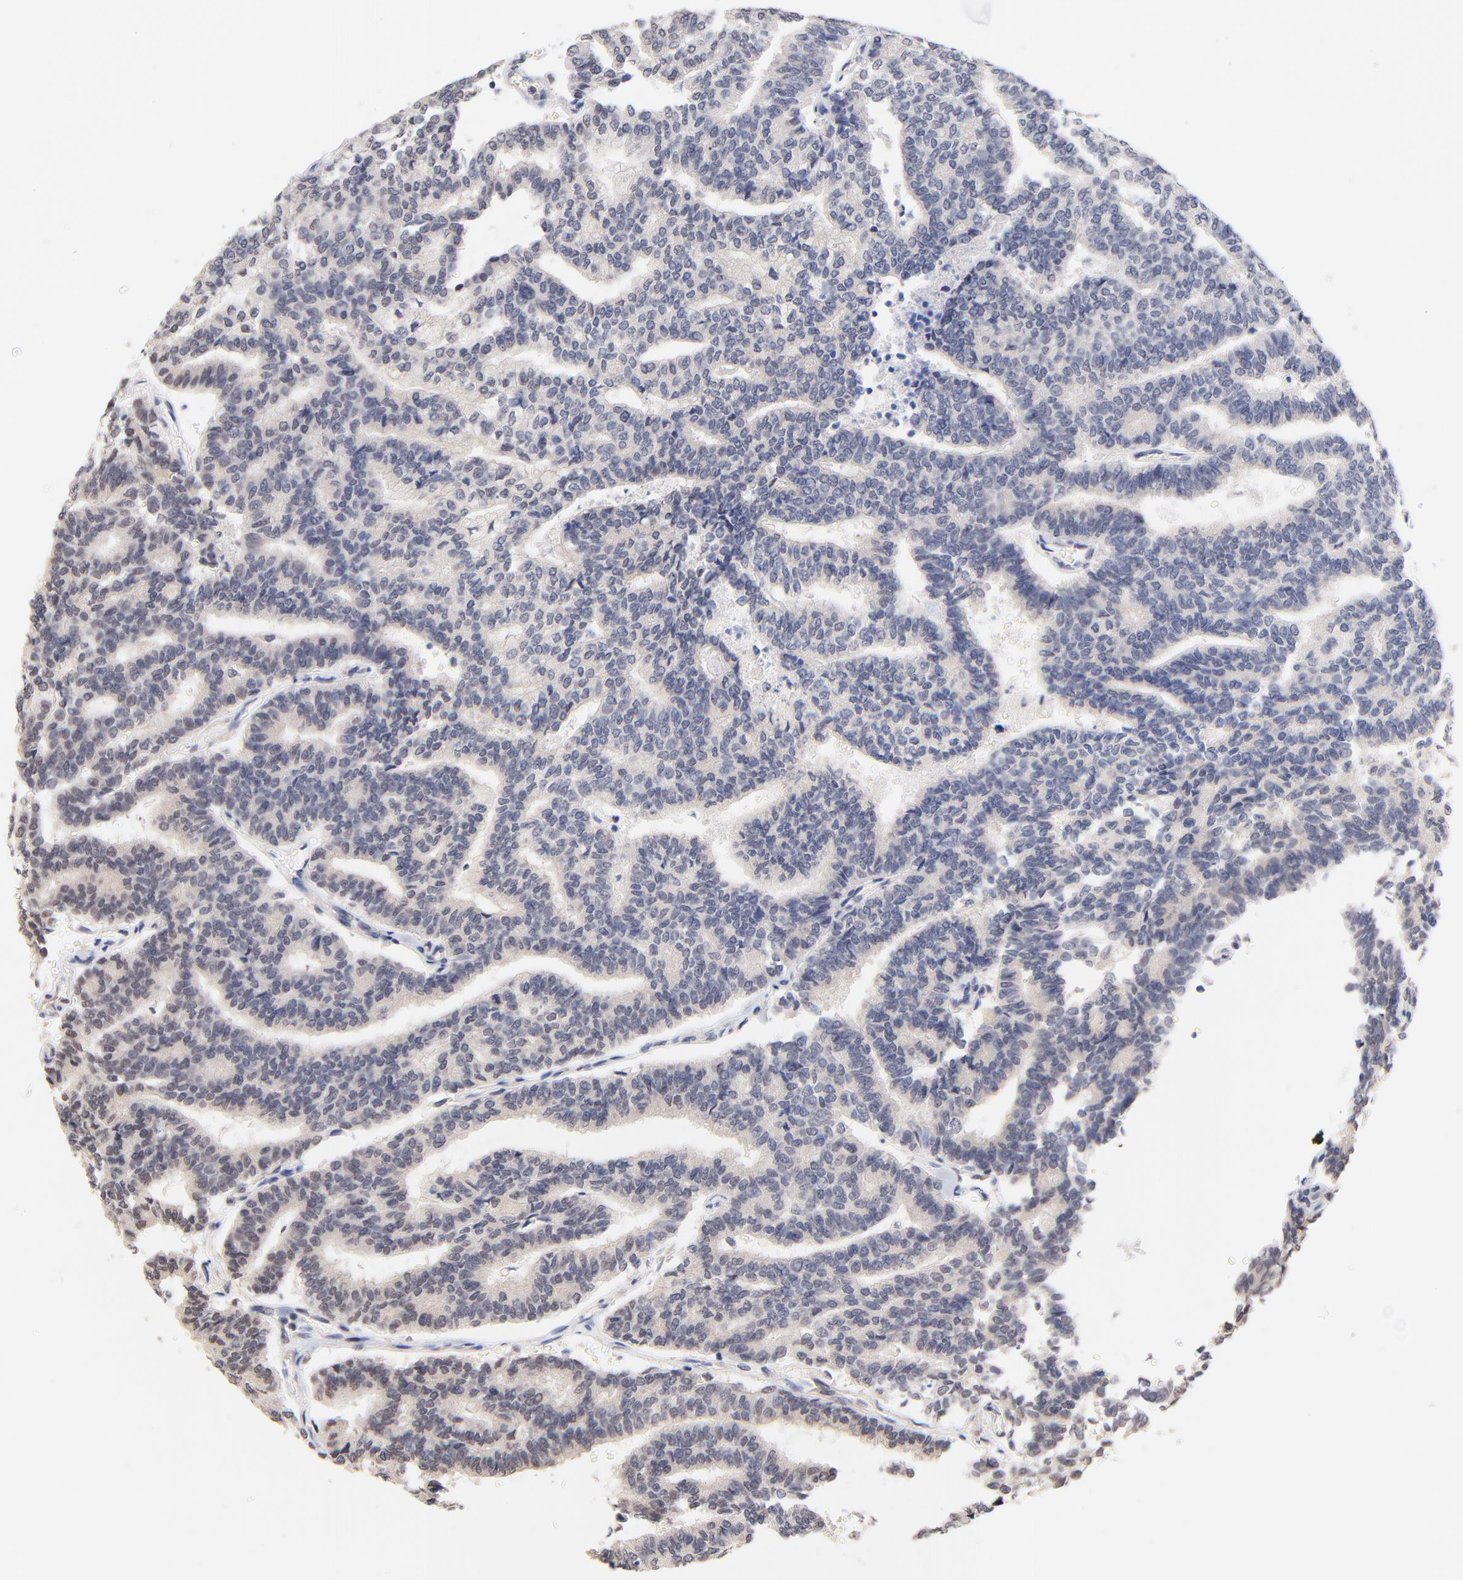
{"staining": {"intensity": "negative", "quantity": "none", "location": "none"}, "tissue": "thyroid cancer", "cell_type": "Tumor cells", "image_type": "cancer", "snomed": [{"axis": "morphology", "description": "Papillary adenocarcinoma, NOS"}, {"axis": "topography", "description": "Thyroid gland"}], "caption": "There is no significant positivity in tumor cells of papillary adenocarcinoma (thyroid). (DAB IHC, high magnification).", "gene": "RIBC2", "patient": {"sex": "female", "age": 35}}